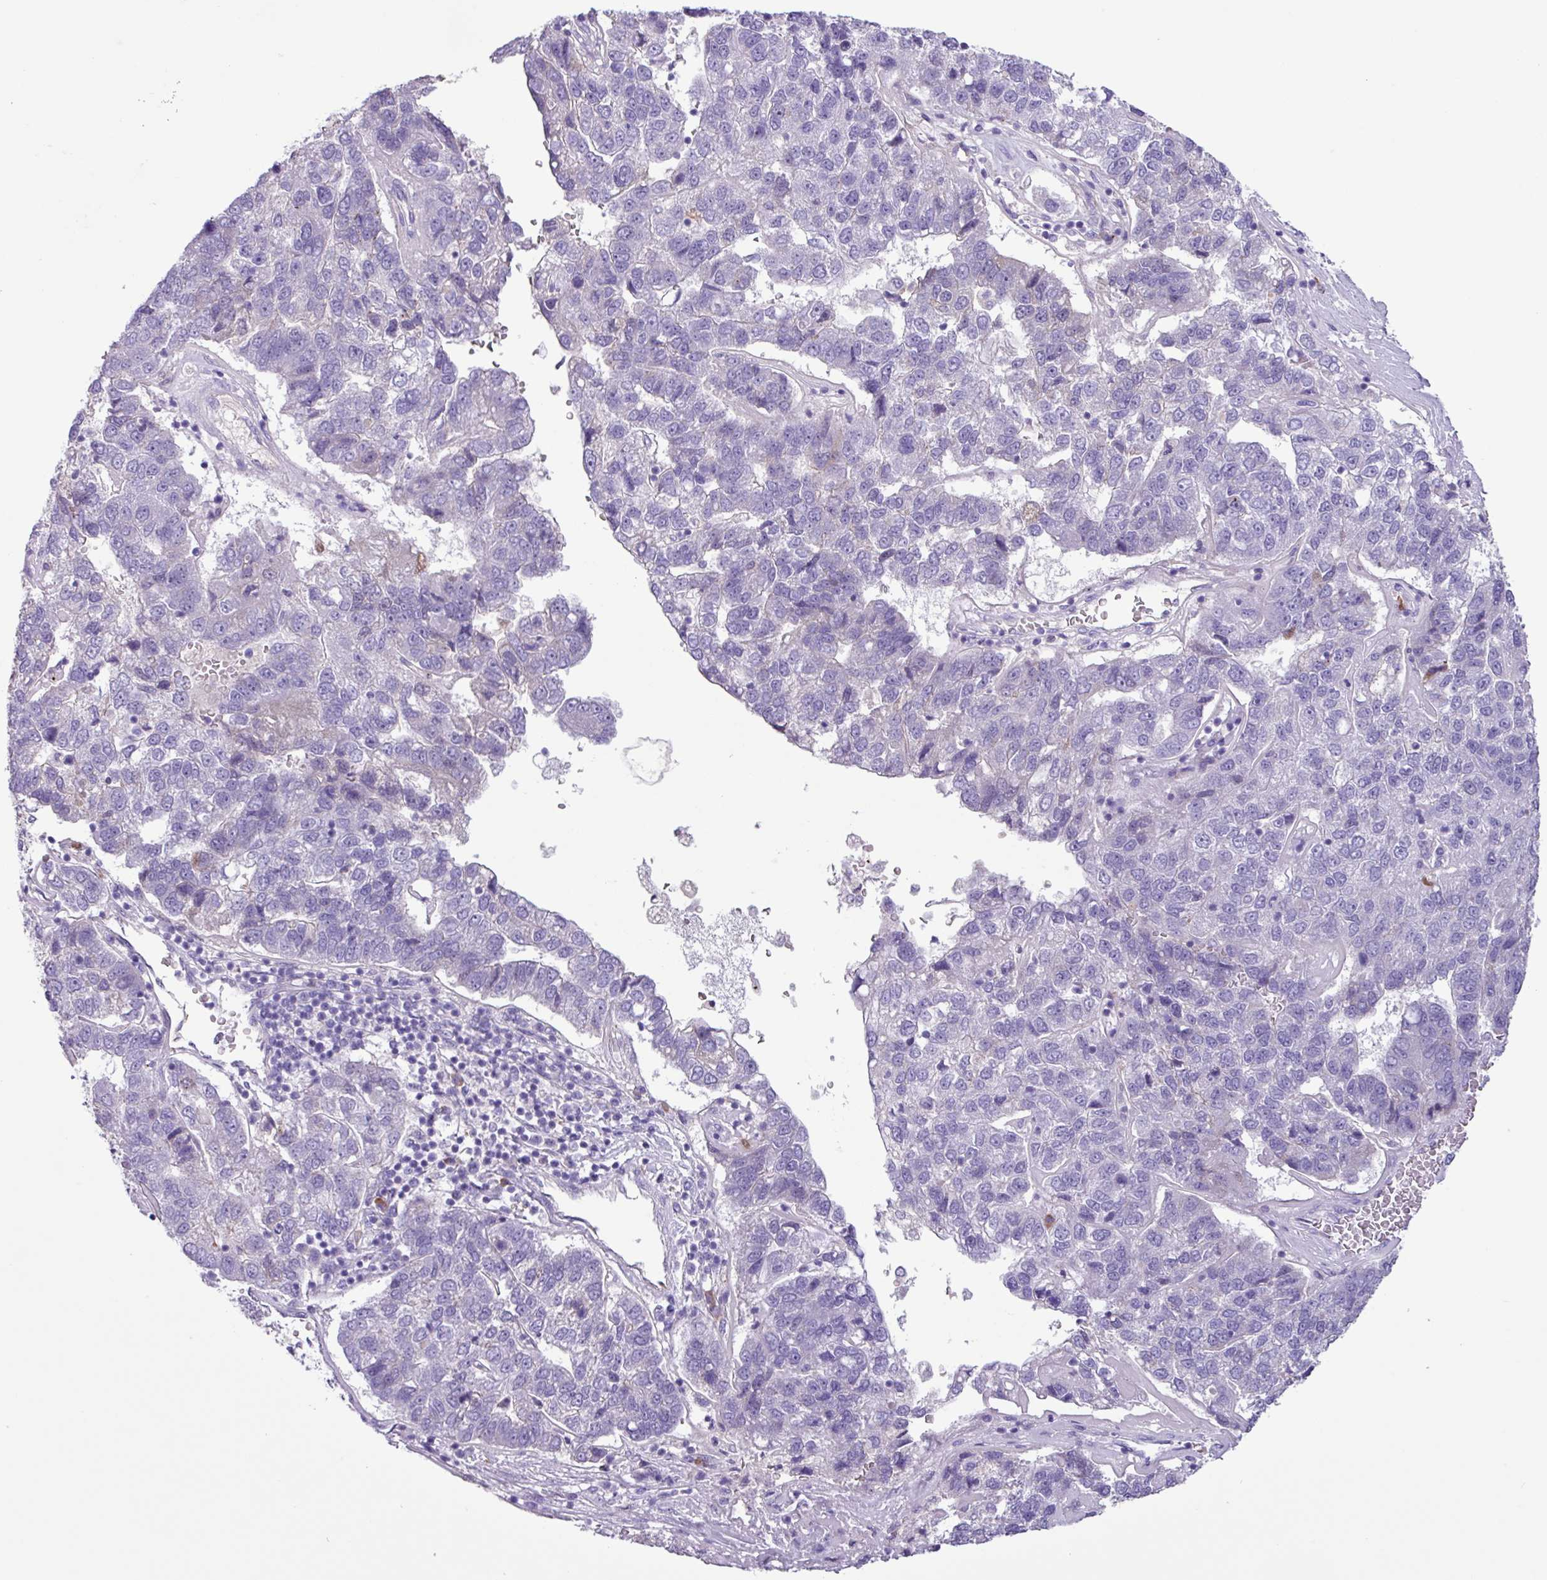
{"staining": {"intensity": "negative", "quantity": "none", "location": "none"}, "tissue": "pancreatic cancer", "cell_type": "Tumor cells", "image_type": "cancer", "snomed": [{"axis": "morphology", "description": "Adenocarcinoma, NOS"}, {"axis": "topography", "description": "Pancreas"}], "caption": "This is a micrograph of immunohistochemistry (IHC) staining of pancreatic cancer, which shows no expression in tumor cells.", "gene": "CYSTM1", "patient": {"sex": "female", "age": 61}}